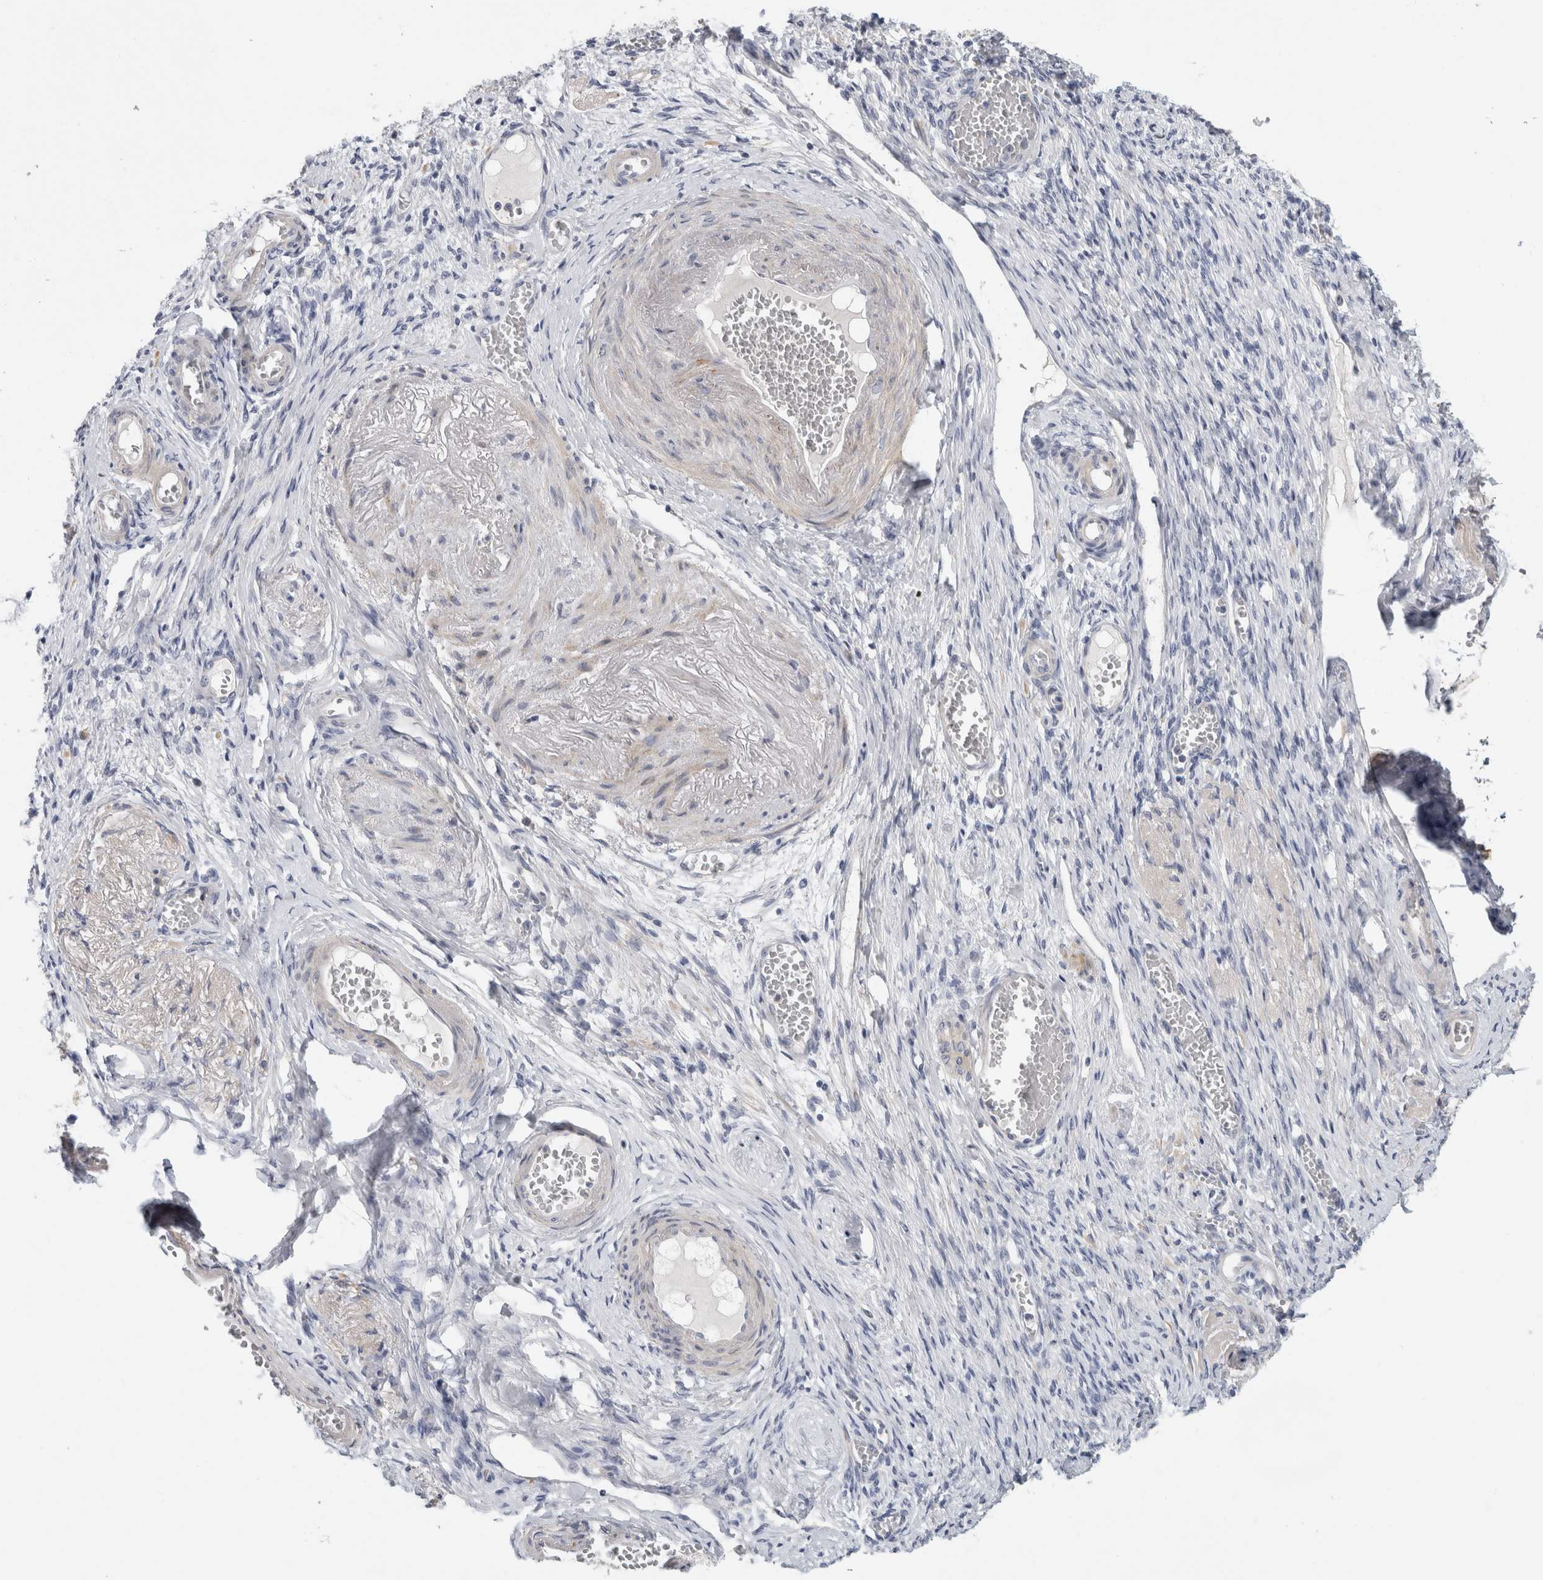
{"staining": {"intensity": "negative", "quantity": "none", "location": "none"}, "tissue": "adipose tissue", "cell_type": "Adipocytes", "image_type": "normal", "snomed": [{"axis": "morphology", "description": "Normal tissue, NOS"}, {"axis": "topography", "description": "Vascular tissue"}, {"axis": "topography", "description": "Fallopian tube"}, {"axis": "topography", "description": "Ovary"}], "caption": "Immunohistochemistry (IHC) of unremarkable adipose tissue shows no positivity in adipocytes. (DAB (3,3'-diaminobenzidine) immunohistochemistry visualized using brightfield microscopy, high magnification).", "gene": "MGAT1", "patient": {"sex": "female", "age": 67}}